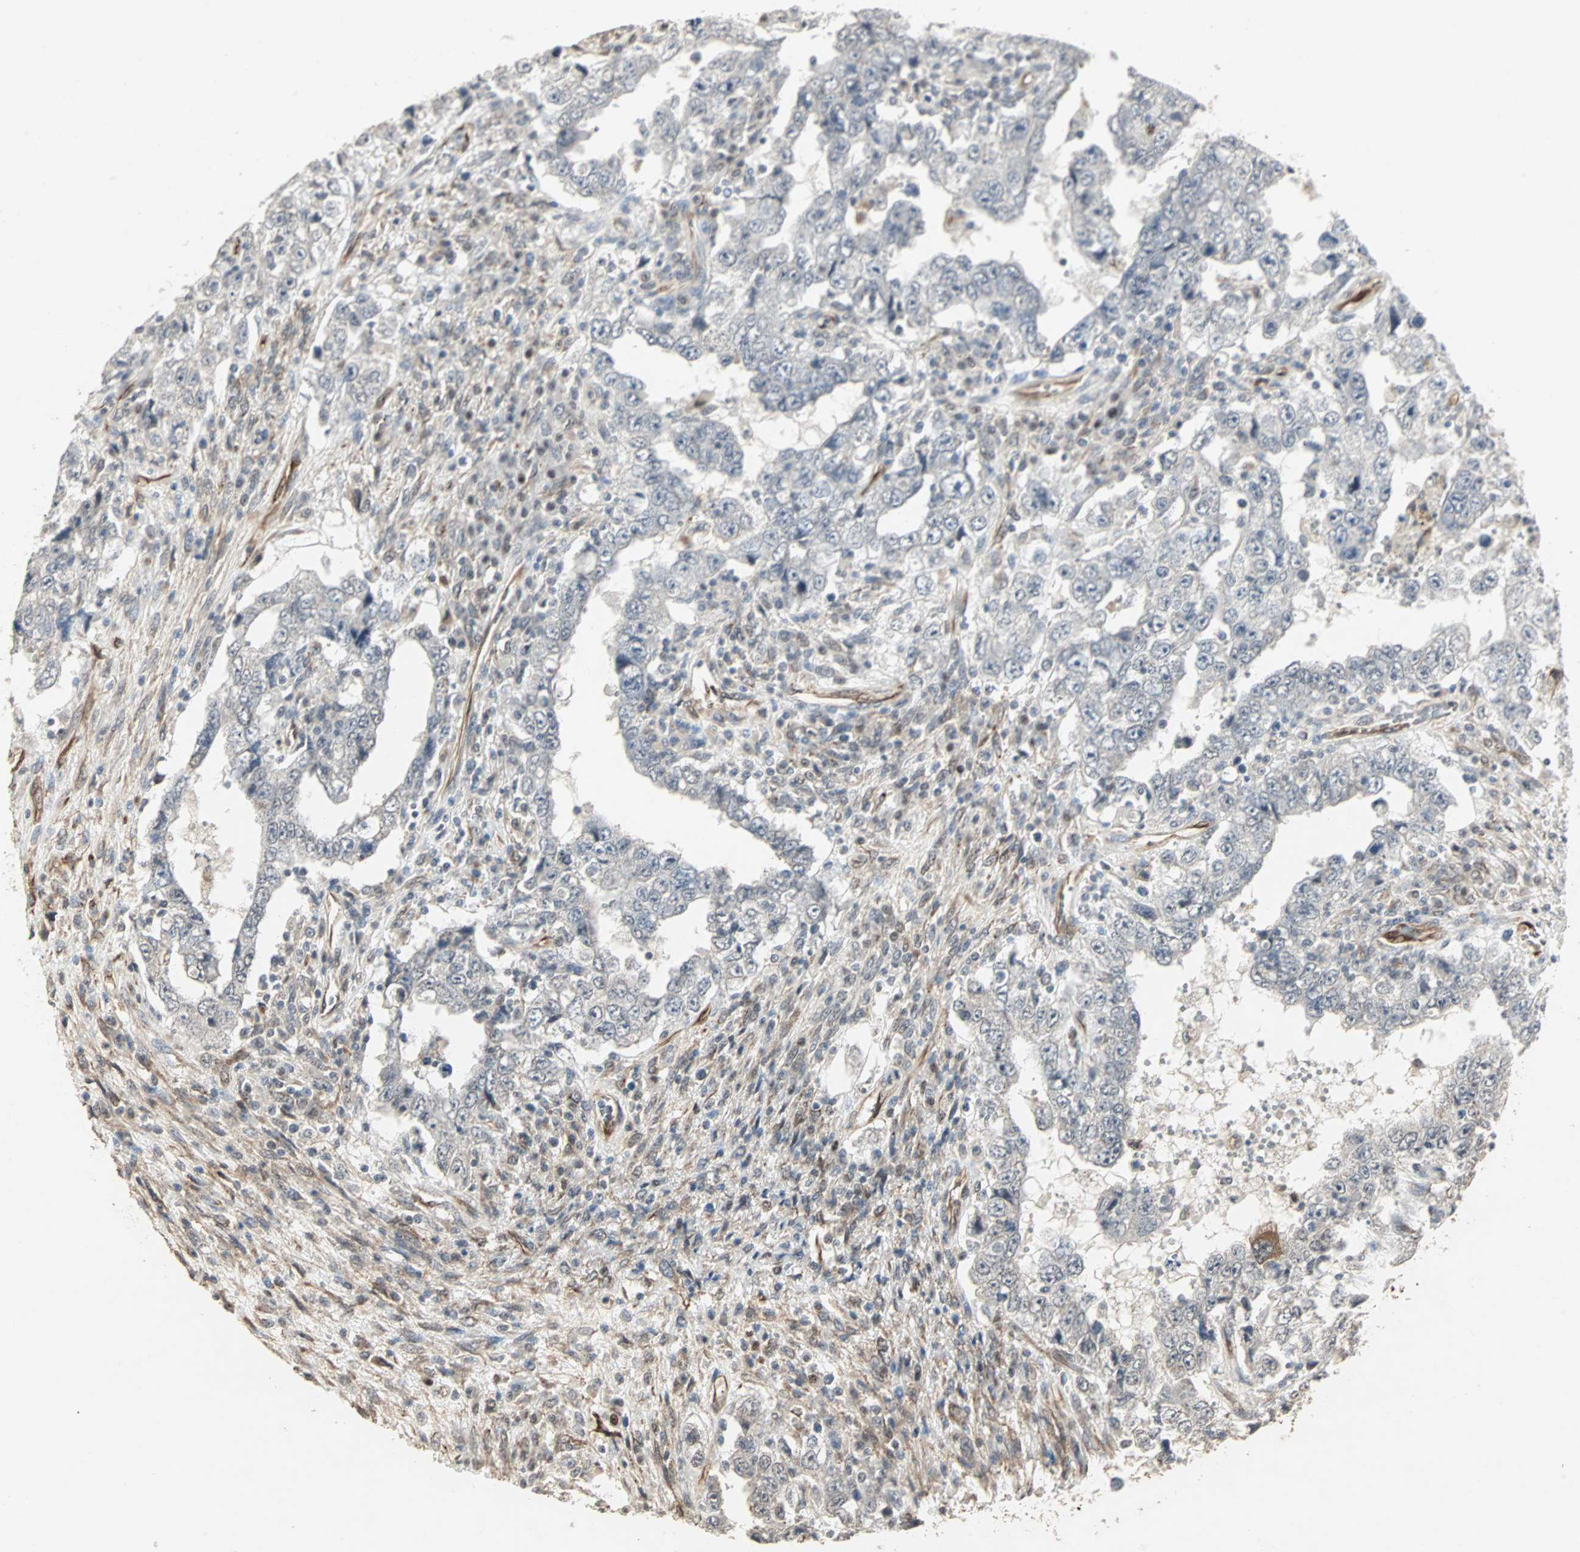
{"staining": {"intensity": "negative", "quantity": "none", "location": "none"}, "tissue": "testis cancer", "cell_type": "Tumor cells", "image_type": "cancer", "snomed": [{"axis": "morphology", "description": "Carcinoma, Embryonal, NOS"}, {"axis": "topography", "description": "Testis"}], "caption": "The histopathology image displays no significant positivity in tumor cells of testis cancer.", "gene": "TRPV4", "patient": {"sex": "male", "age": 26}}